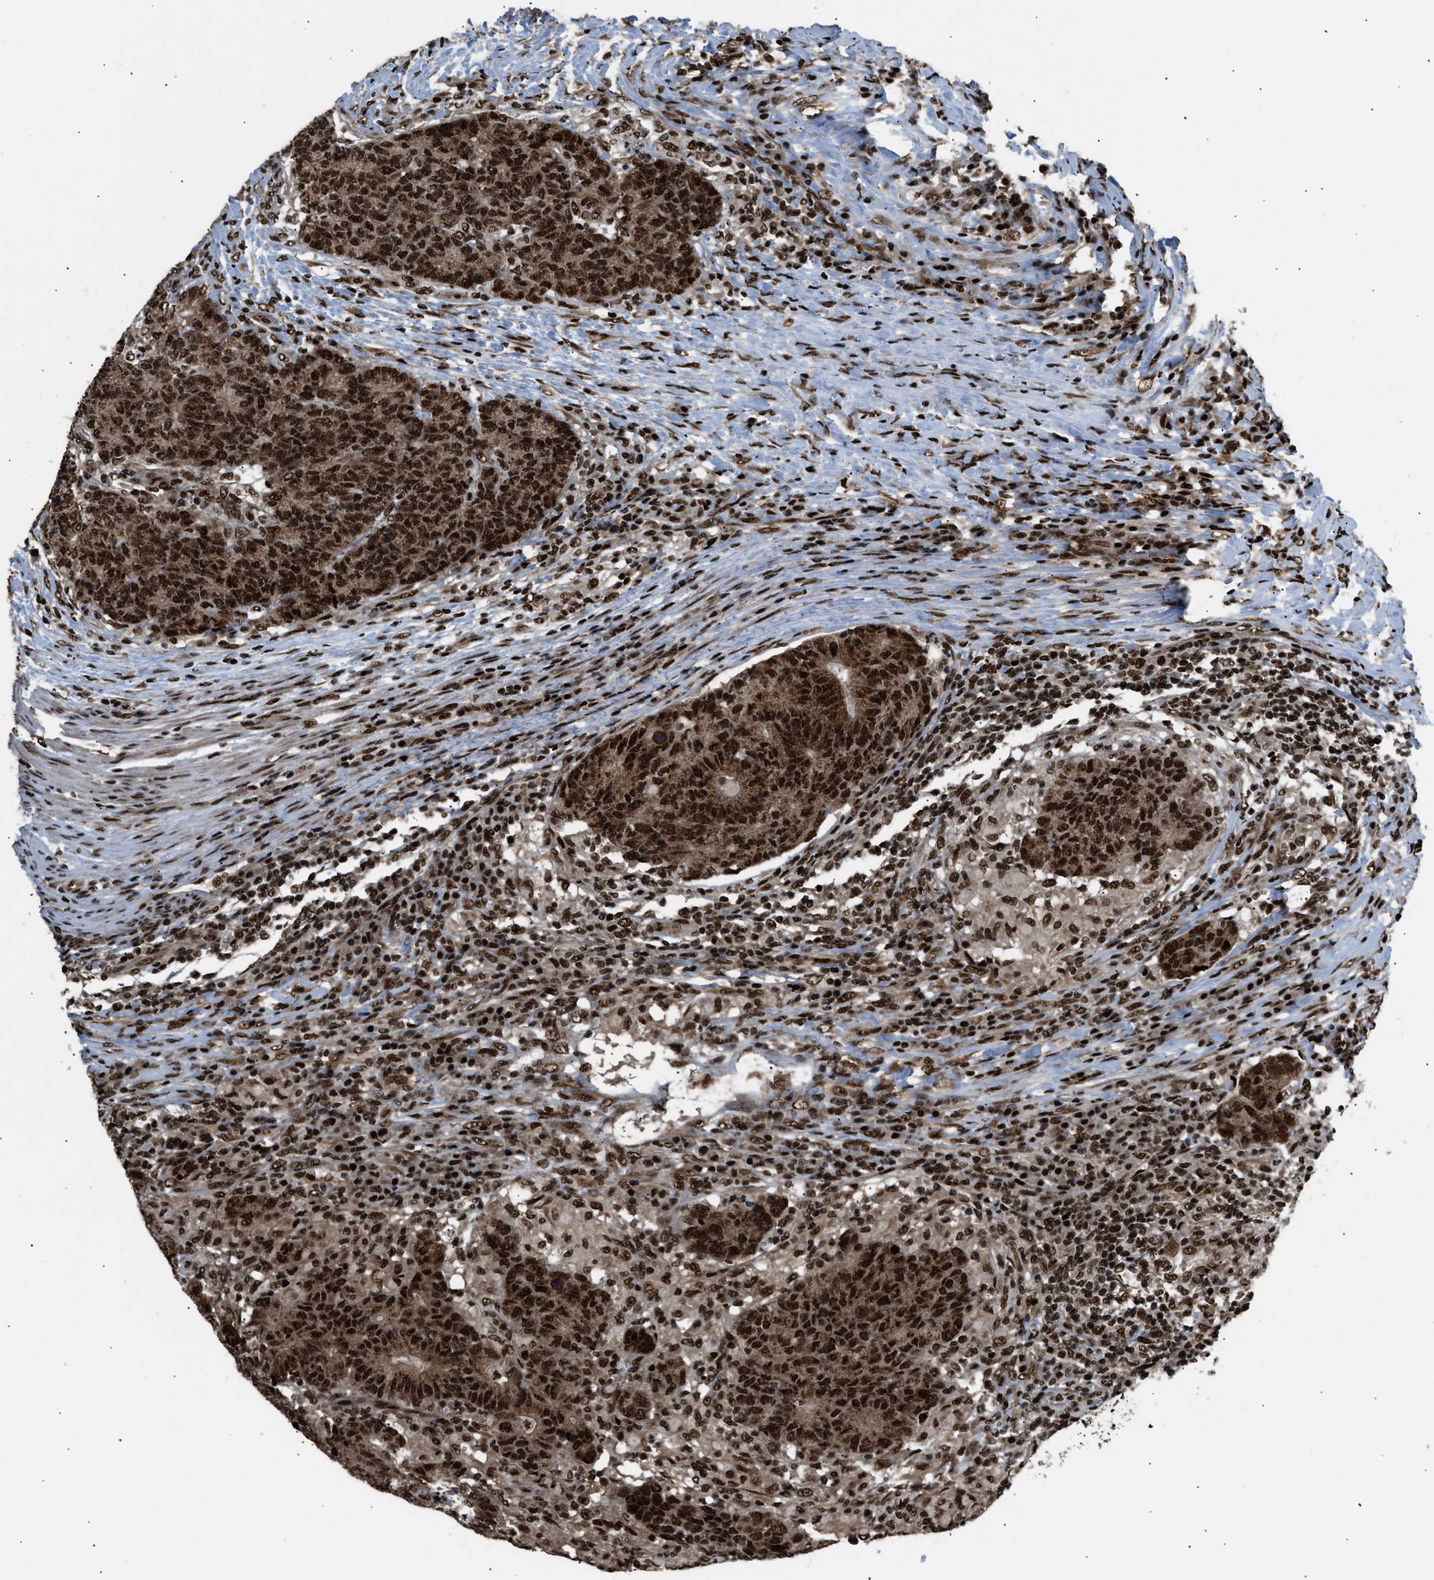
{"staining": {"intensity": "strong", "quantity": ">75%", "location": "cytoplasmic/membranous,nuclear"}, "tissue": "colorectal cancer", "cell_type": "Tumor cells", "image_type": "cancer", "snomed": [{"axis": "morphology", "description": "Normal tissue, NOS"}, {"axis": "morphology", "description": "Adenocarcinoma, NOS"}, {"axis": "topography", "description": "Colon"}], "caption": "Immunohistochemistry photomicrograph of colorectal cancer (adenocarcinoma) stained for a protein (brown), which exhibits high levels of strong cytoplasmic/membranous and nuclear positivity in about >75% of tumor cells.", "gene": "RBM5", "patient": {"sex": "female", "age": 75}}